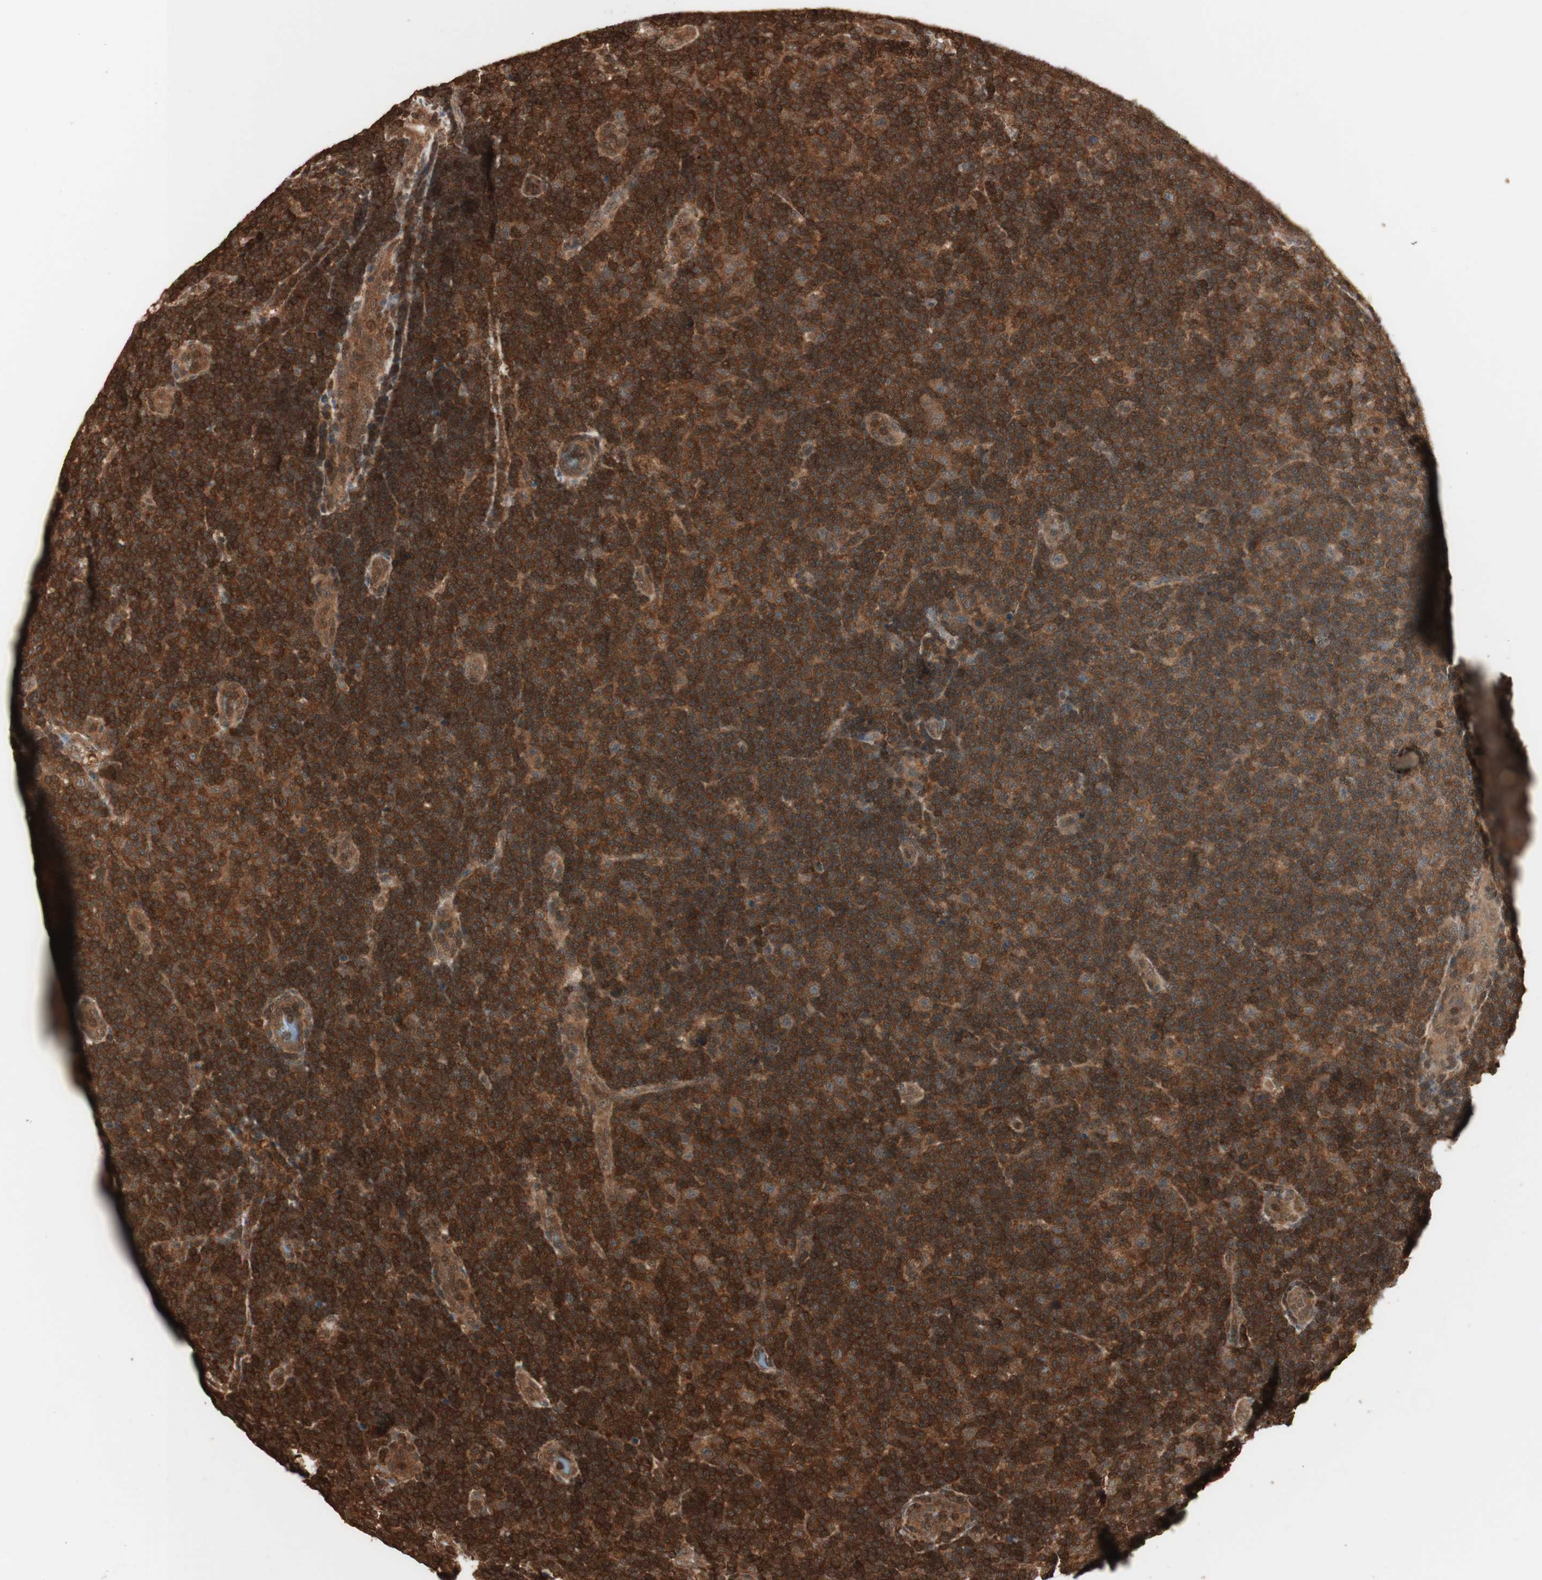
{"staining": {"intensity": "moderate", "quantity": ">75%", "location": "cytoplasmic/membranous"}, "tissue": "lymphoma", "cell_type": "Tumor cells", "image_type": "cancer", "snomed": [{"axis": "morphology", "description": "Malignant lymphoma, non-Hodgkin's type, Low grade"}, {"axis": "topography", "description": "Lymph node"}], "caption": "Lymphoma was stained to show a protein in brown. There is medium levels of moderate cytoplasmic/membranous expression in about >75% of tumor cells.", "gene": "YWHAB", "patient": {"sex": "male", "age": 83}}